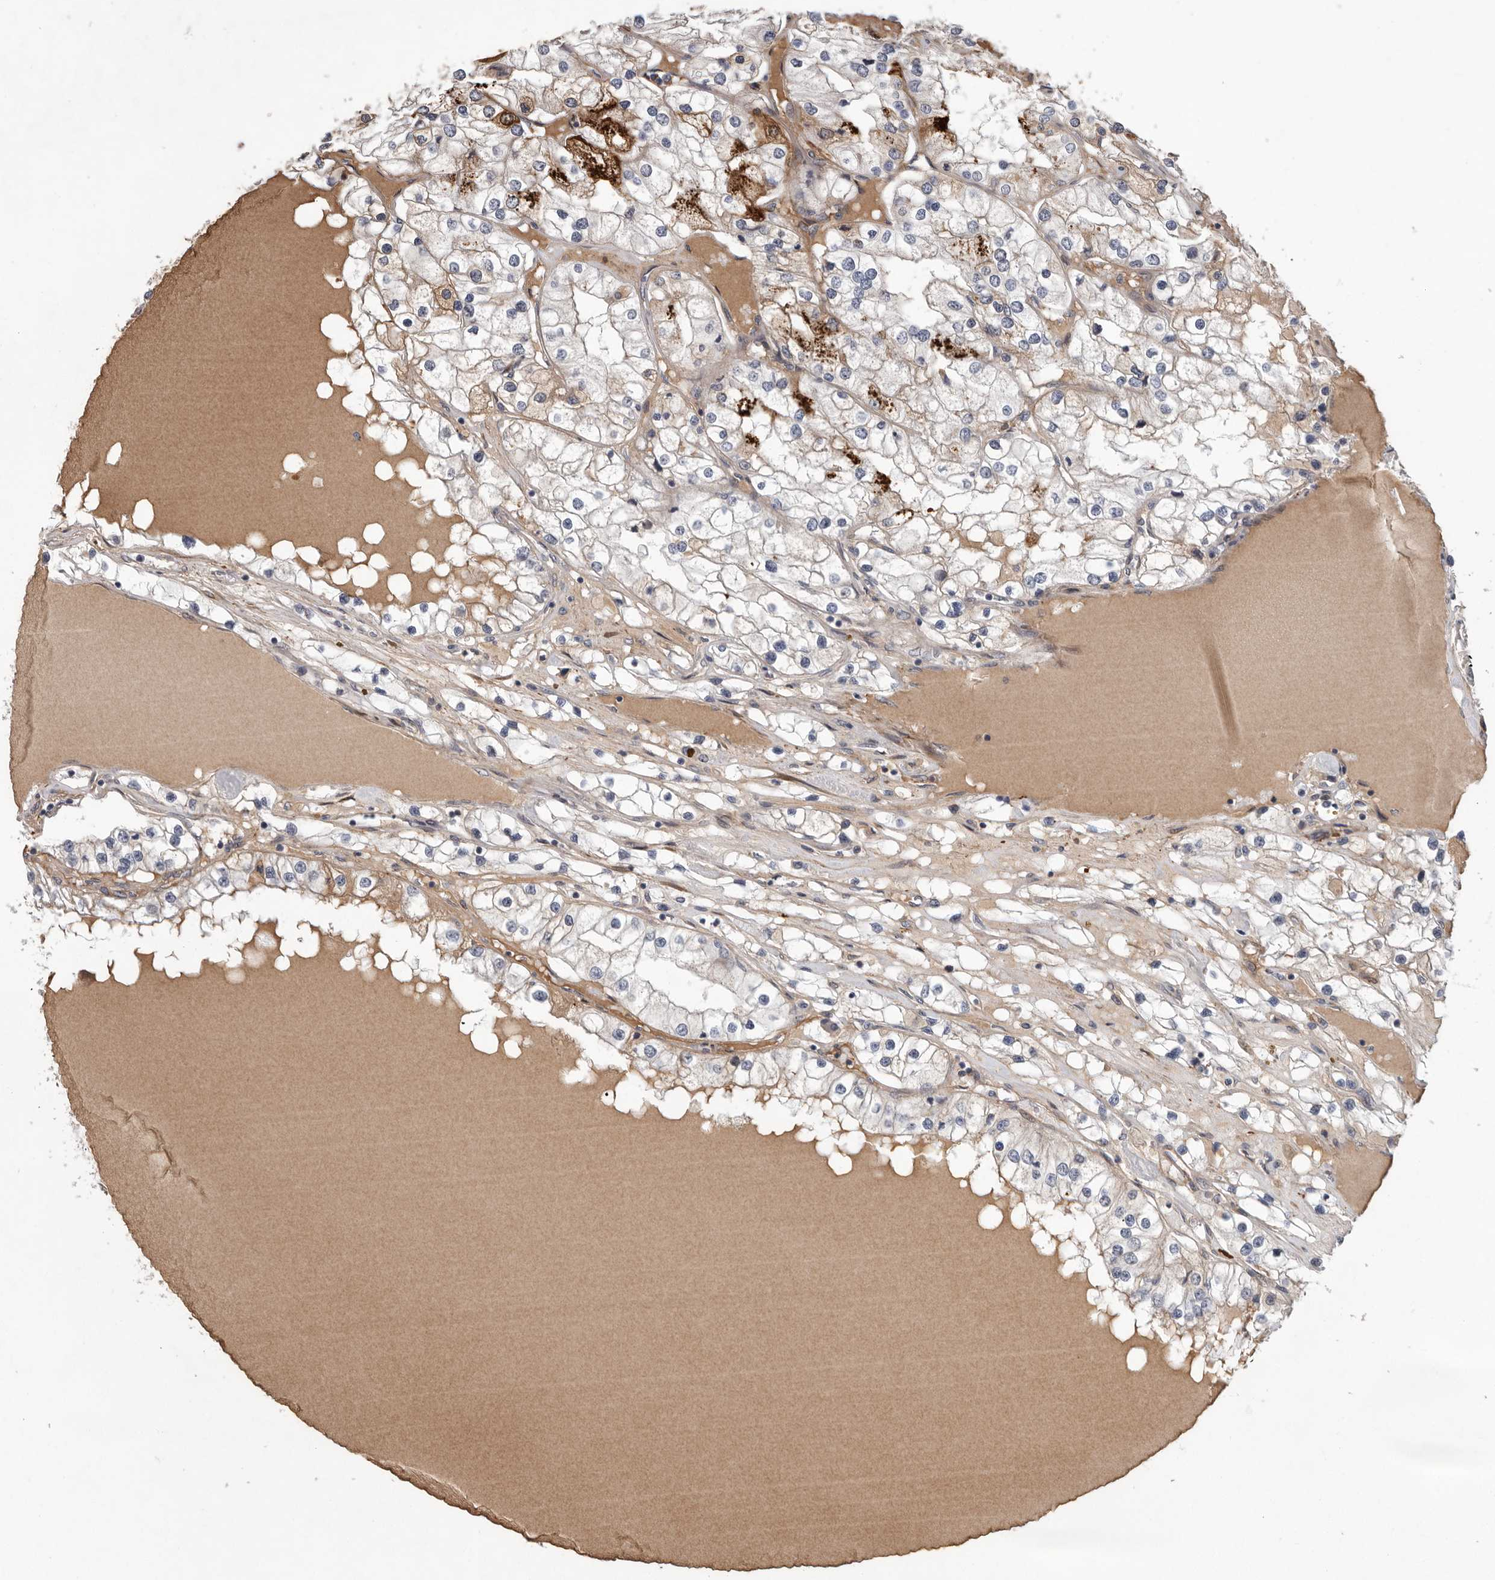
{"staining": {"intensity": "moderate", "quantity": "<25%", "location": "cytoplasmic/membranous"}, "tissue": "renal cancer", "cell_type": "Tumor cells", "image_type": "cancer", "snomed": [{"axis": "morphology", "description": "Adenocarcinoma, NOS"}, {"axis": "topography", "description": "Kidney"}], "caption": "DAB immunohistochemical staining of human renal adenocarcinoma shows moderate cytoplasmic/membranous protein expression in about <25% of tumor cells.", "gene": "ATXN3L", "patient": {"sex": "male", "age": 68}}